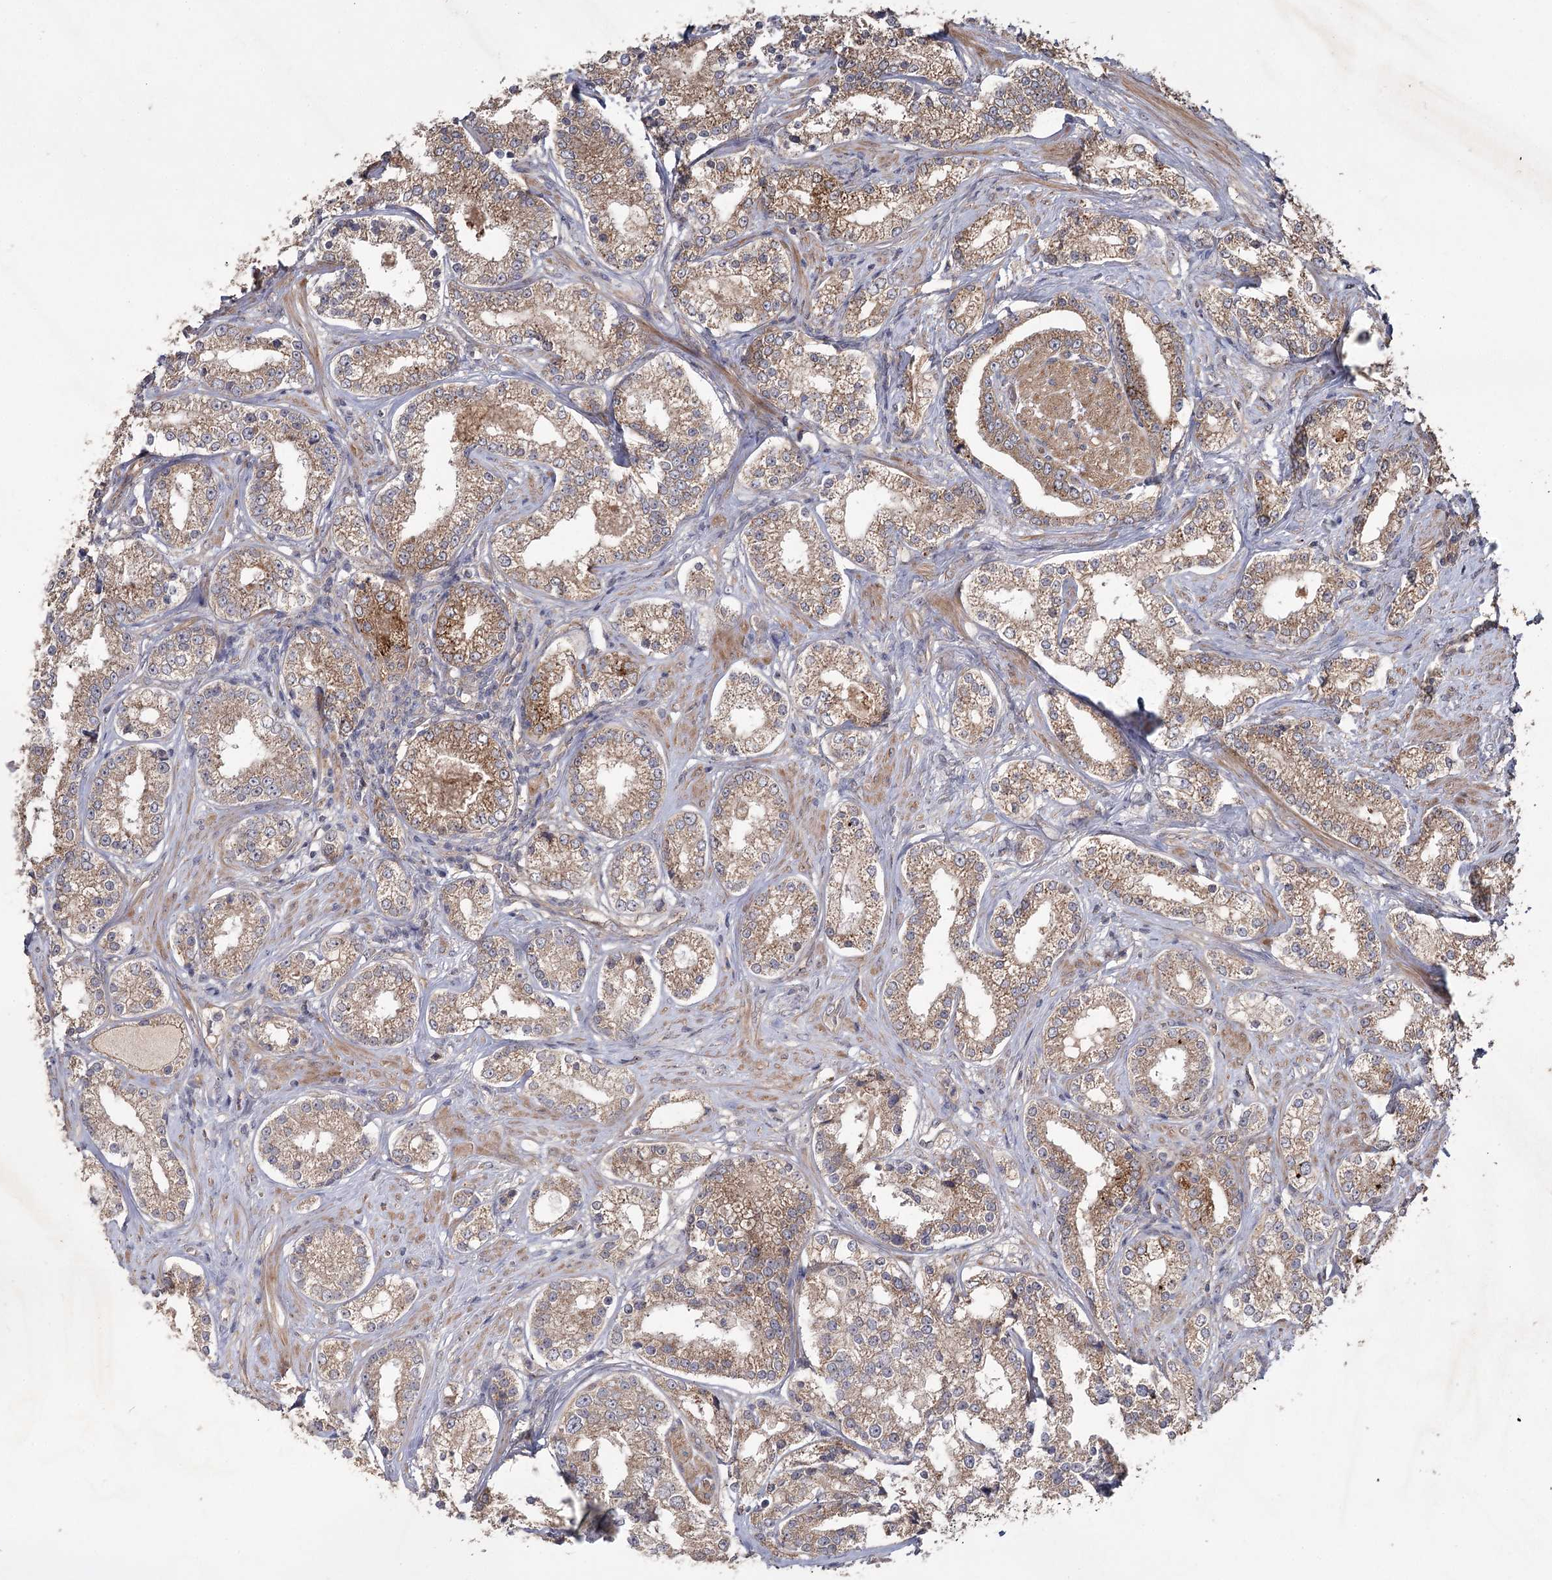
{"staining": {"intensity": "moderate", "quantity": ">75%", "location": "cytoplasmic/membranous"}, "tissue": "prostate cancer", "cell_type": "Tumor cells", "image_type": "cancer", "snomed": [{"axis": "morphology", "description": "Normal tissue, NOS"}, {"axis": "morphology", "description": "Adenocarcinoma, High grade"}, {"axis": "topography", "description": "Prostate"}], "caption": "A brown stain highlights moderate cytoplasmic/membranous expression of a protein in human adenocarcinoma (high-grade) (prostate) tumor cells.", "gene": "RIN2", "patient": {"sex": "male", "age": 83}}